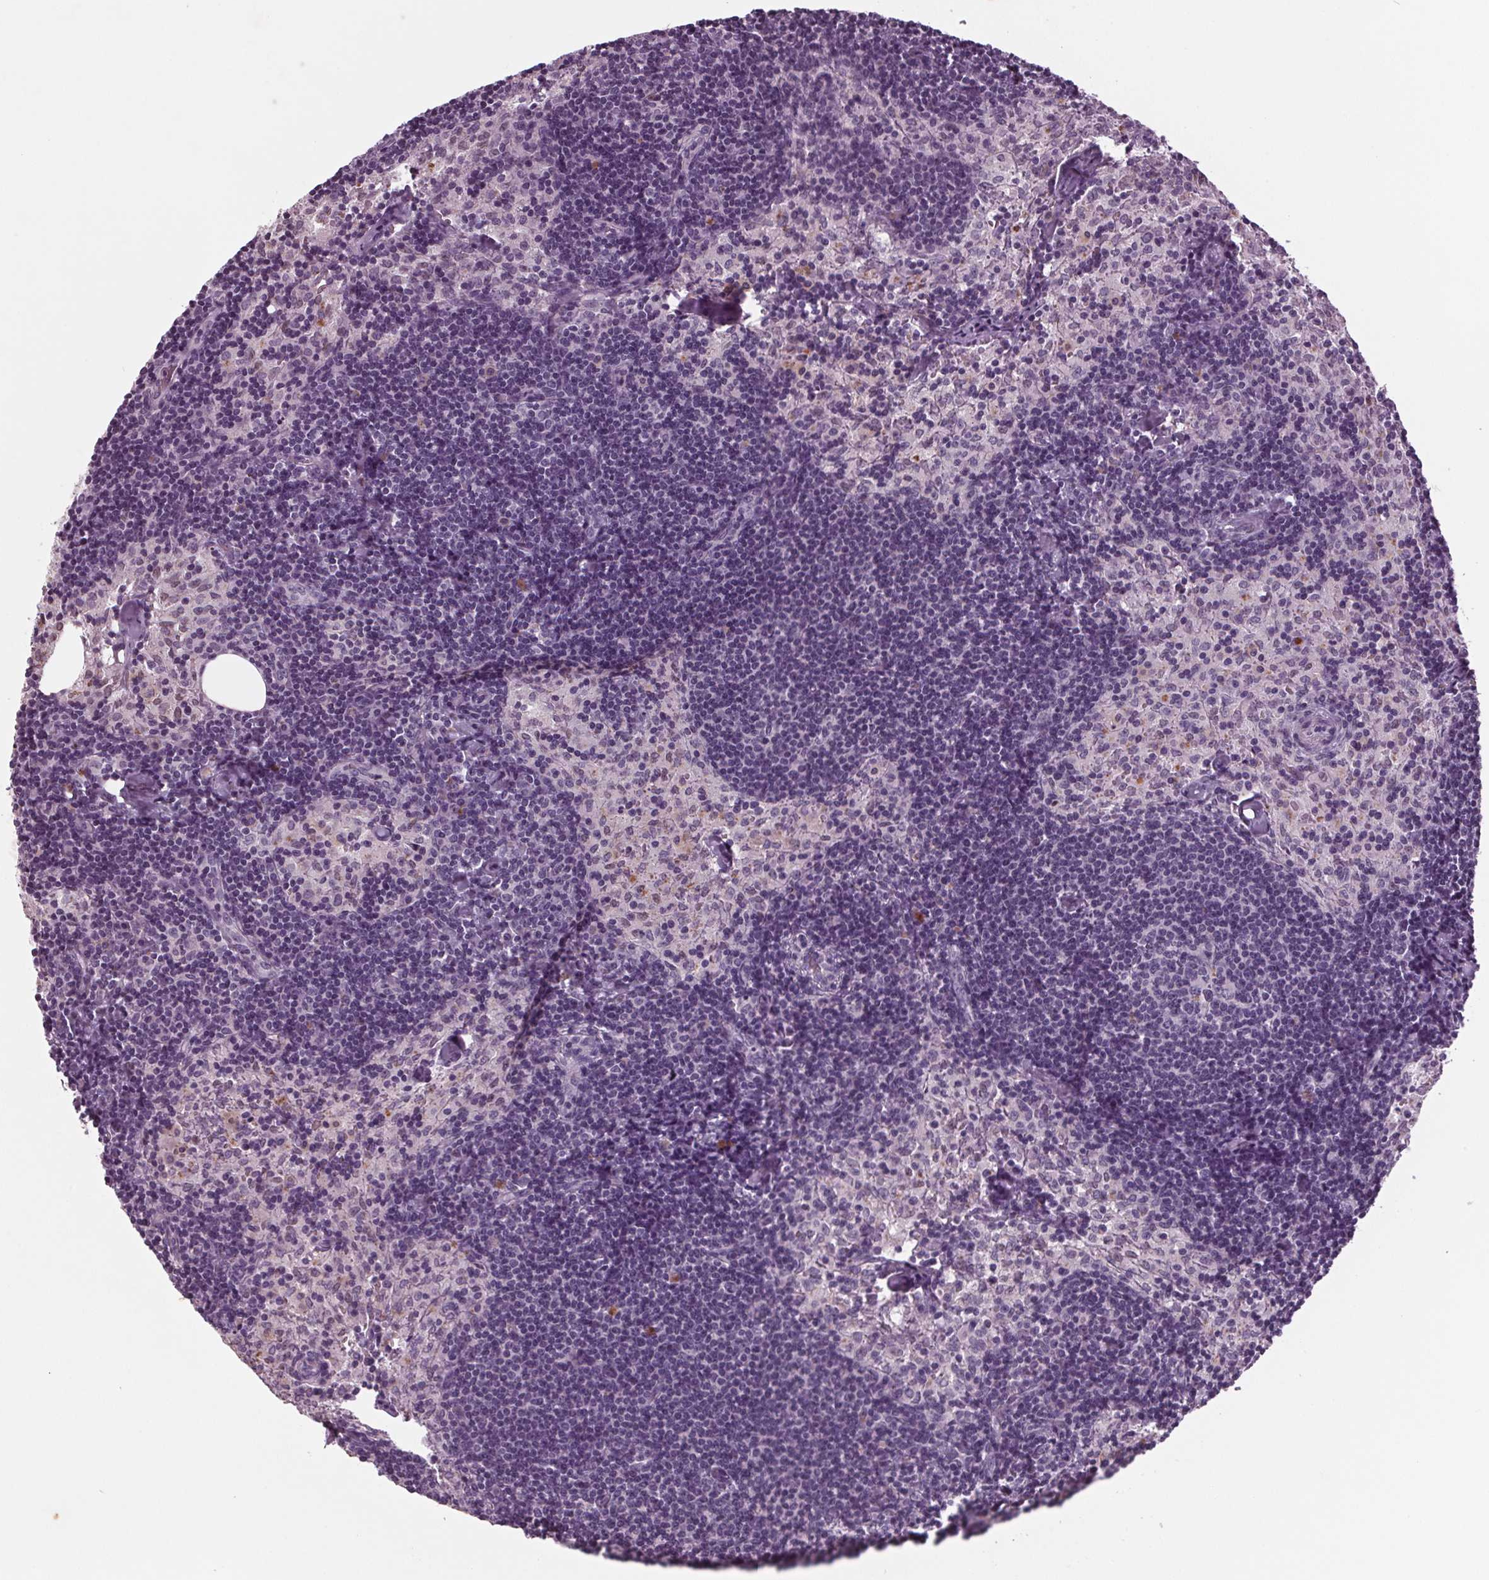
{"staining": {"intensity": "negative", "quantity": "none", "location": "none"}, "tissue": "lymph node", "cell_type": "Germinal center cells", "image_type": "normal", "snomed": [{"axis": "morphology", "description": "Normal tissue, NOS"}, {"axis": "topography", "description": "Lymph node"}], "caption": "A photomicrograph of human lymph node is negative for staining in germinal center cells.", "gene": "BHLHE22", "patient": {"sex": "female", "age": 69}}